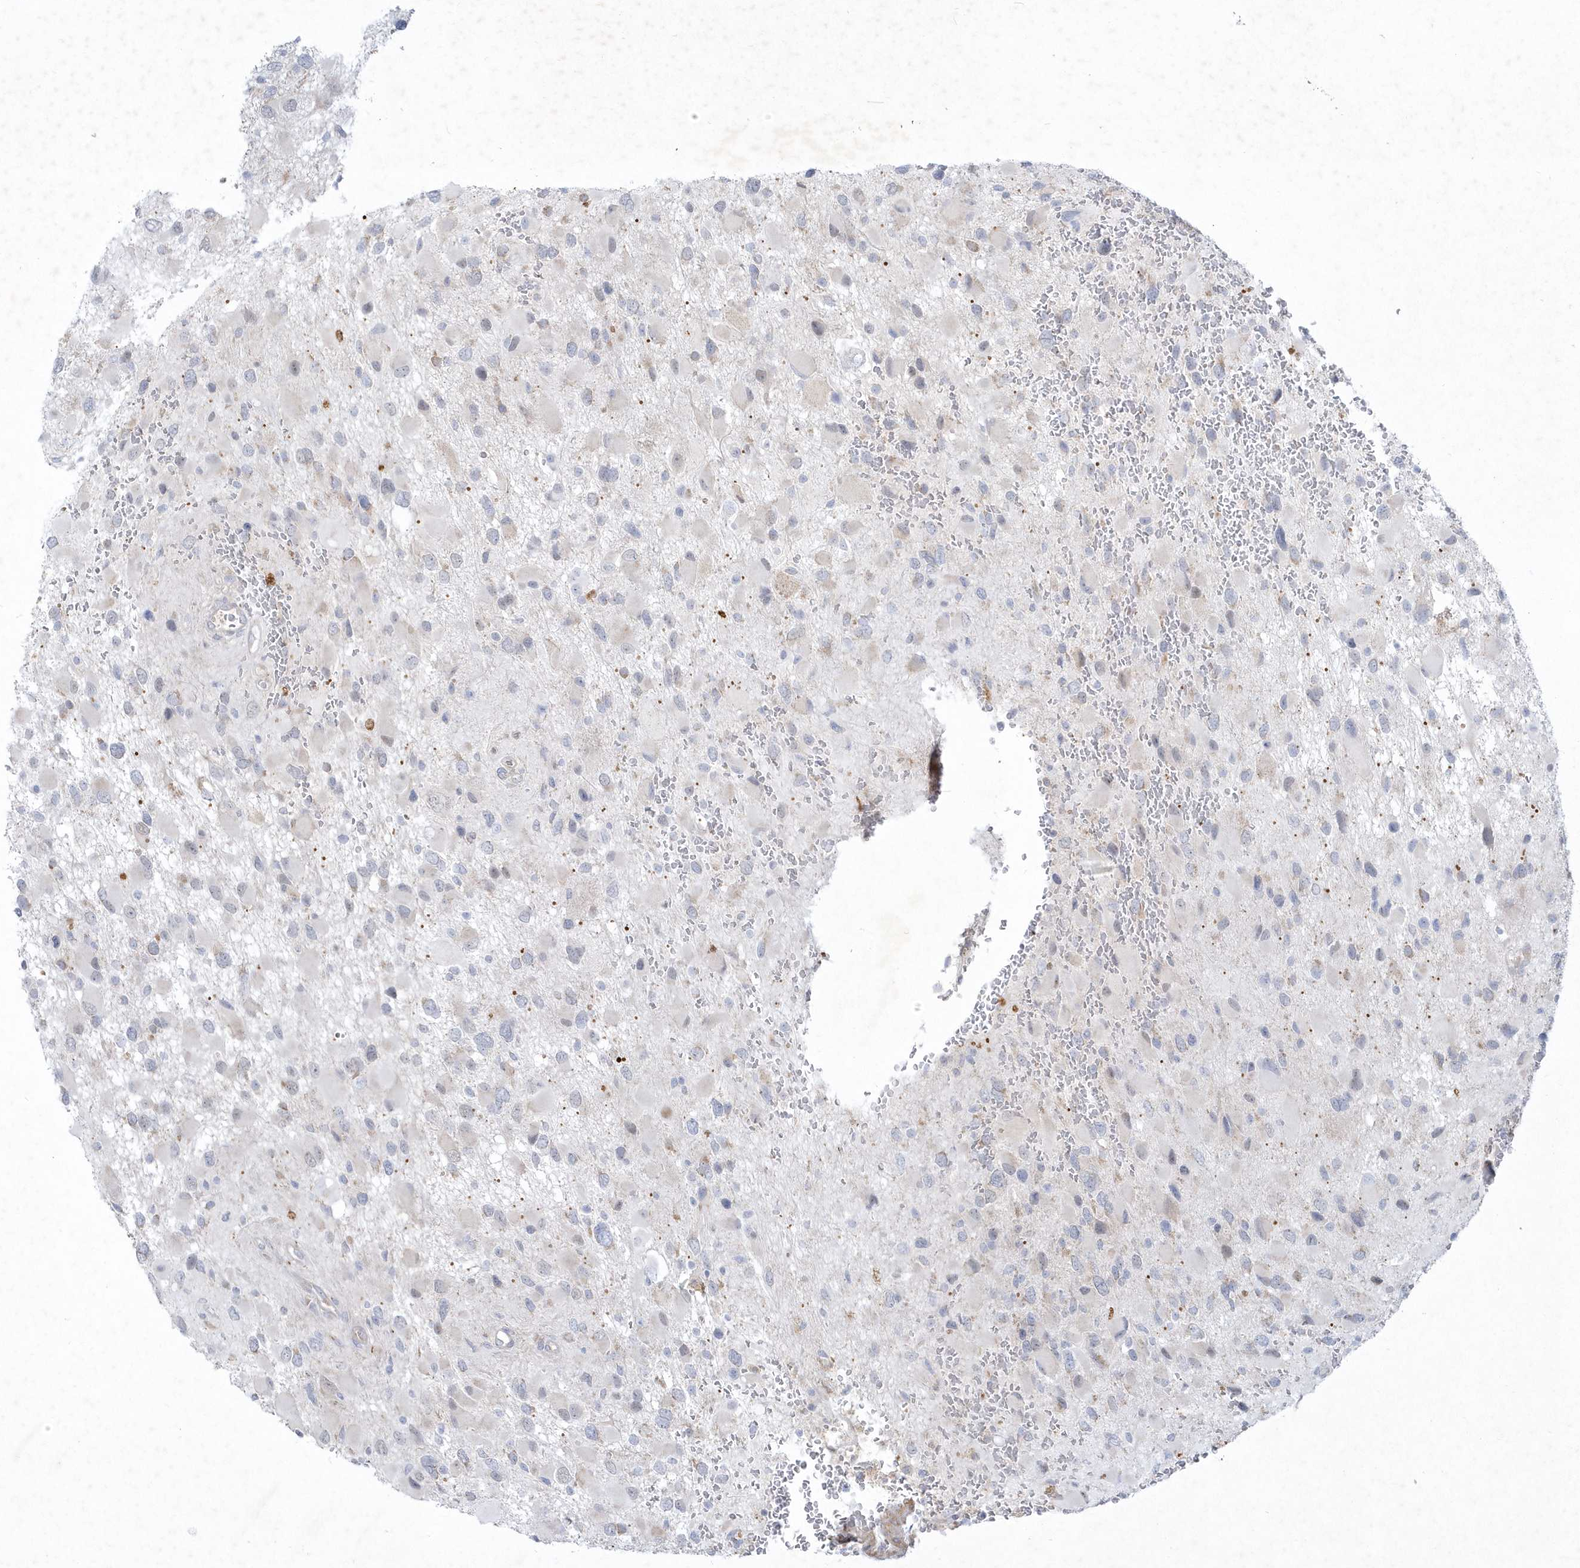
{"staining": {"intensity": "negative", "quantity": "none", "location": "none"}, "tissue": "glioma", "cell_type": "Tumor cells", "image_type": "cancer", "snomed": [{"axis": "morphology", "description": "Glioma, malignant, High grade"}, {"axis": "topography", "description": "Brain"}], "caption": "This is an IHC micrograph of human glioma. There is no expression in tumor cells.", "gene": "LARS1", "patient": {"sex": "male", "age": 53}}